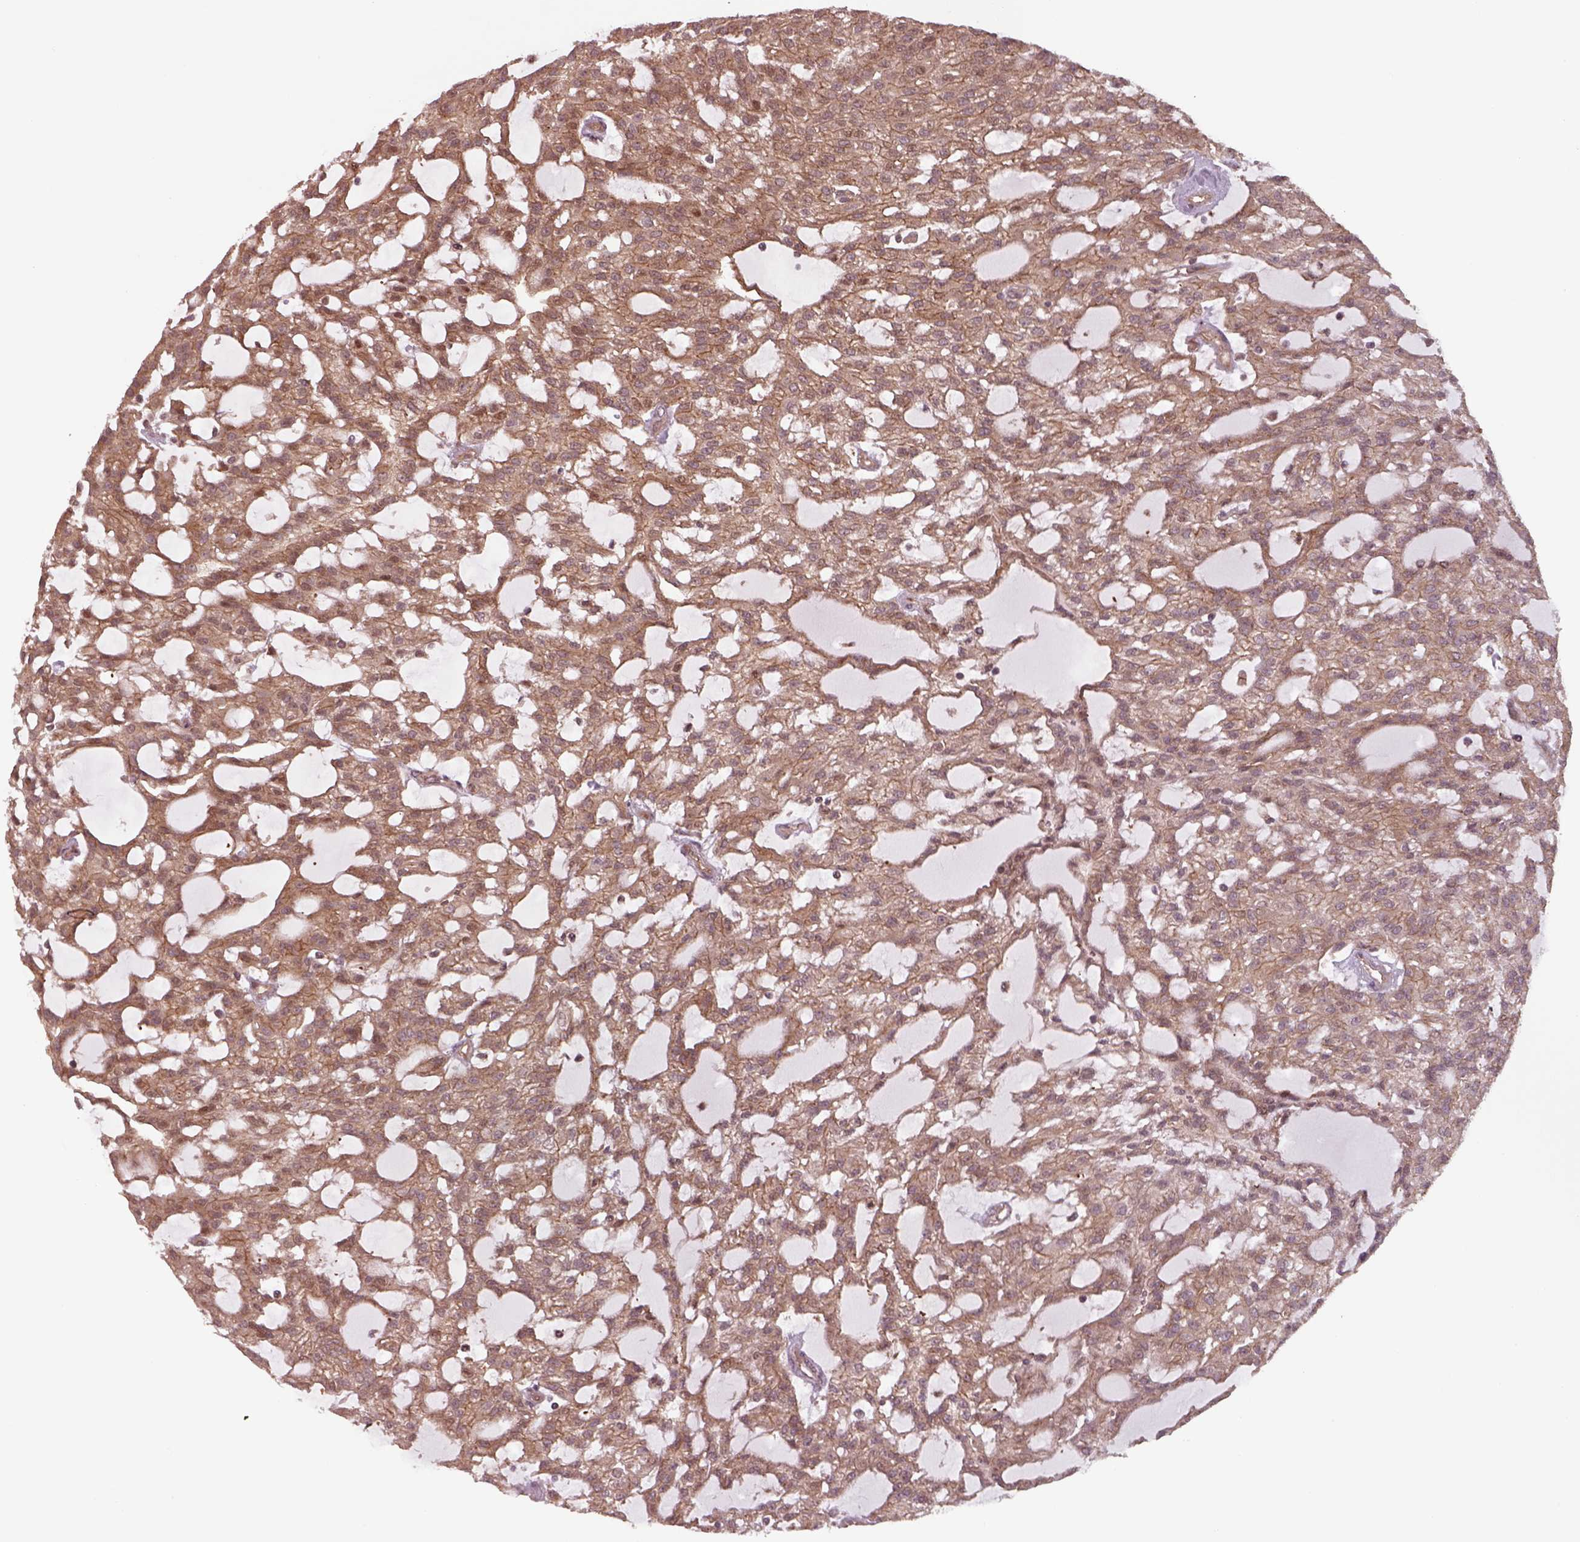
{"staining": {"intensity": "moderate", "quantity": ">75%", "location": "cytoplasmic/membranous"}, "tissue": "renal cancer", "cell_type": "Tumor cells", "image_type": "cancer", "snomed": [{"axis": "morphology", "description": "Adenocarcinoma, NOS"}, {"axis": "topography", "description": "Kidney"}], "caption": "Immunohistochemical staining of renal adenocarcinoma displays medium levels of moderate cytoplasmic/membranous positivity in about >75% of tumor cells.", "gene": "CHMP3", "patient": {"sex": "male", "age": 63}}